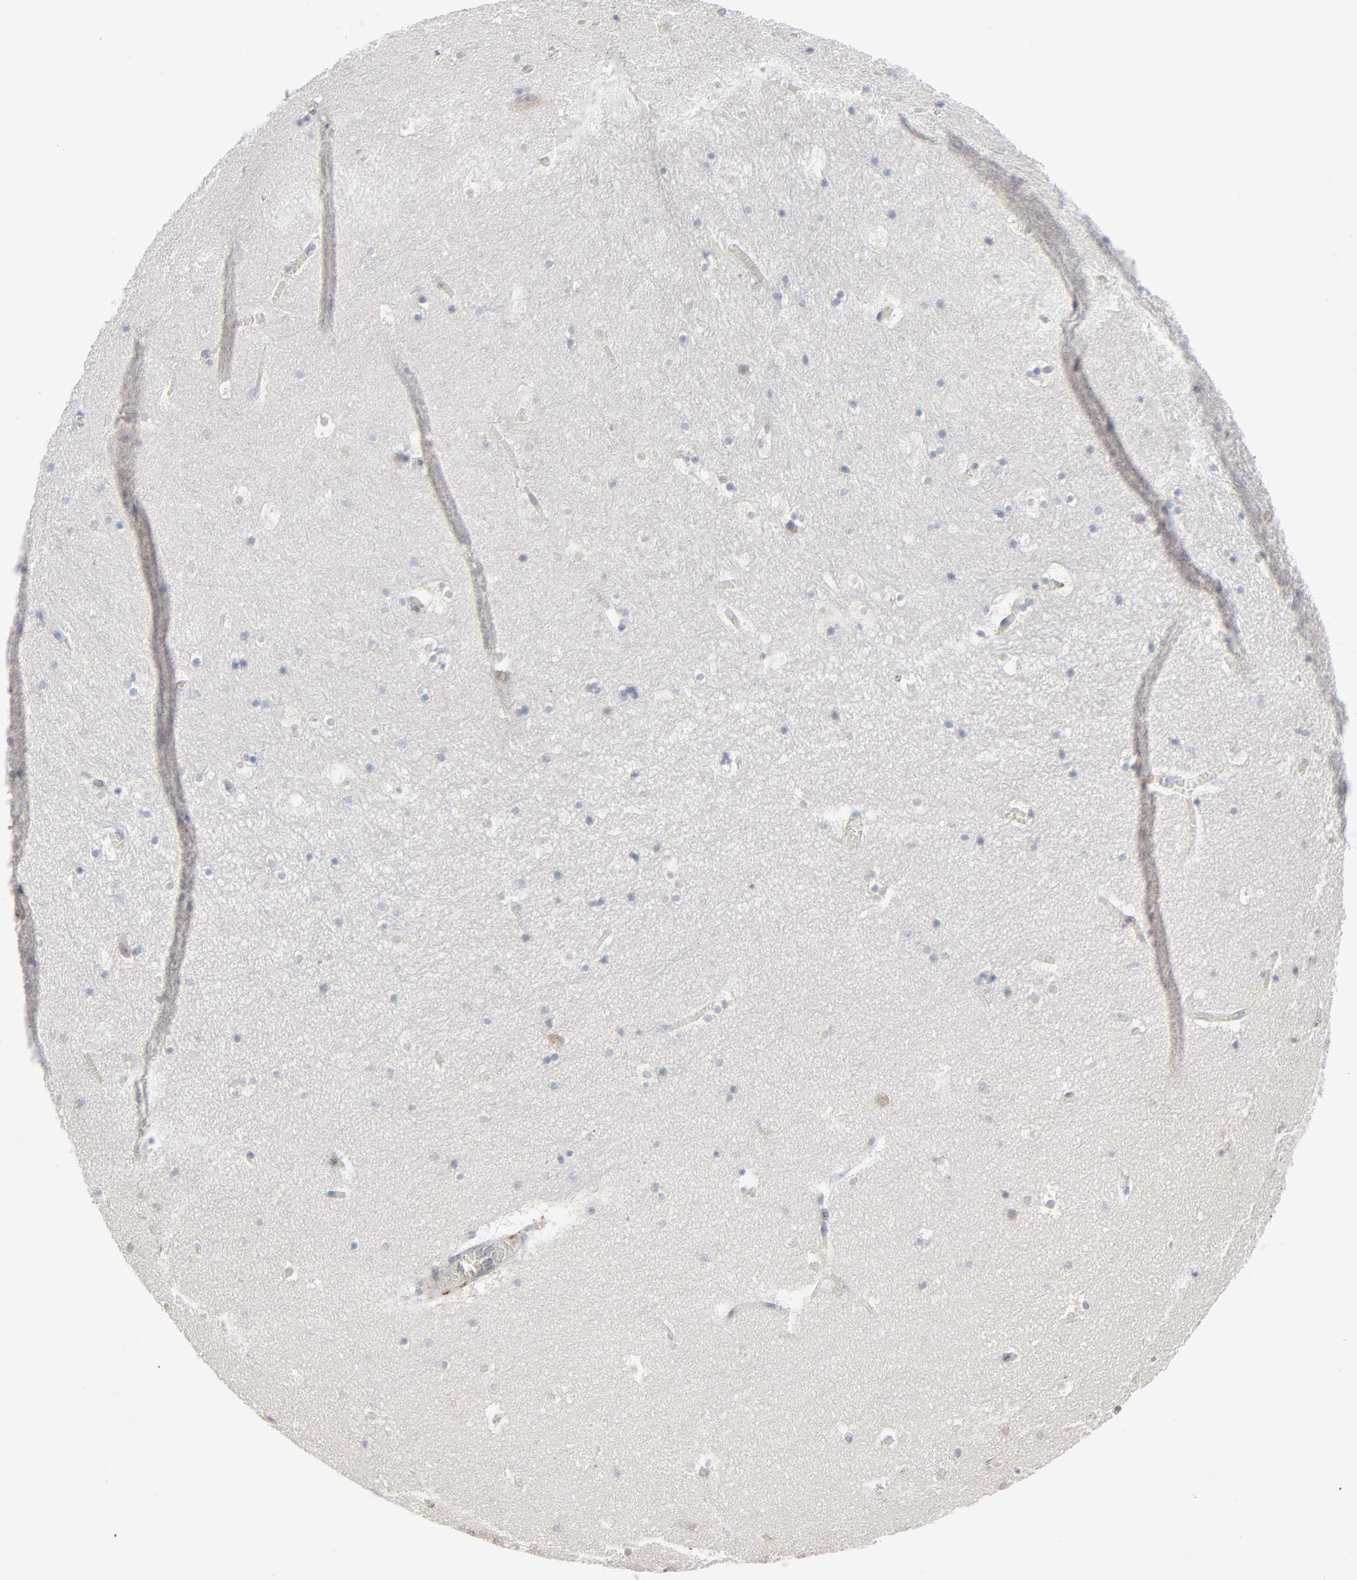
{"staining": {"intensity": "moderate", "quantity": ">75%", "location": "cytoplasmic/membranous"}, "tissue": "hippocampus", "cell_type": "Glial cells", "image_type": "normal", "snomed": [{"axis": "morphology", "description": "Normal tissue, NOS"}, {"axis": "topography", "description": "Hippocampus"}], "caption": "Glial cells exhibit medium levels of moderate cytoplasmic/membranous expression in about >75% of cells in benign hippocampus.", "gene": "POMT2", "patient": {"sex": "male", "age": 45}}